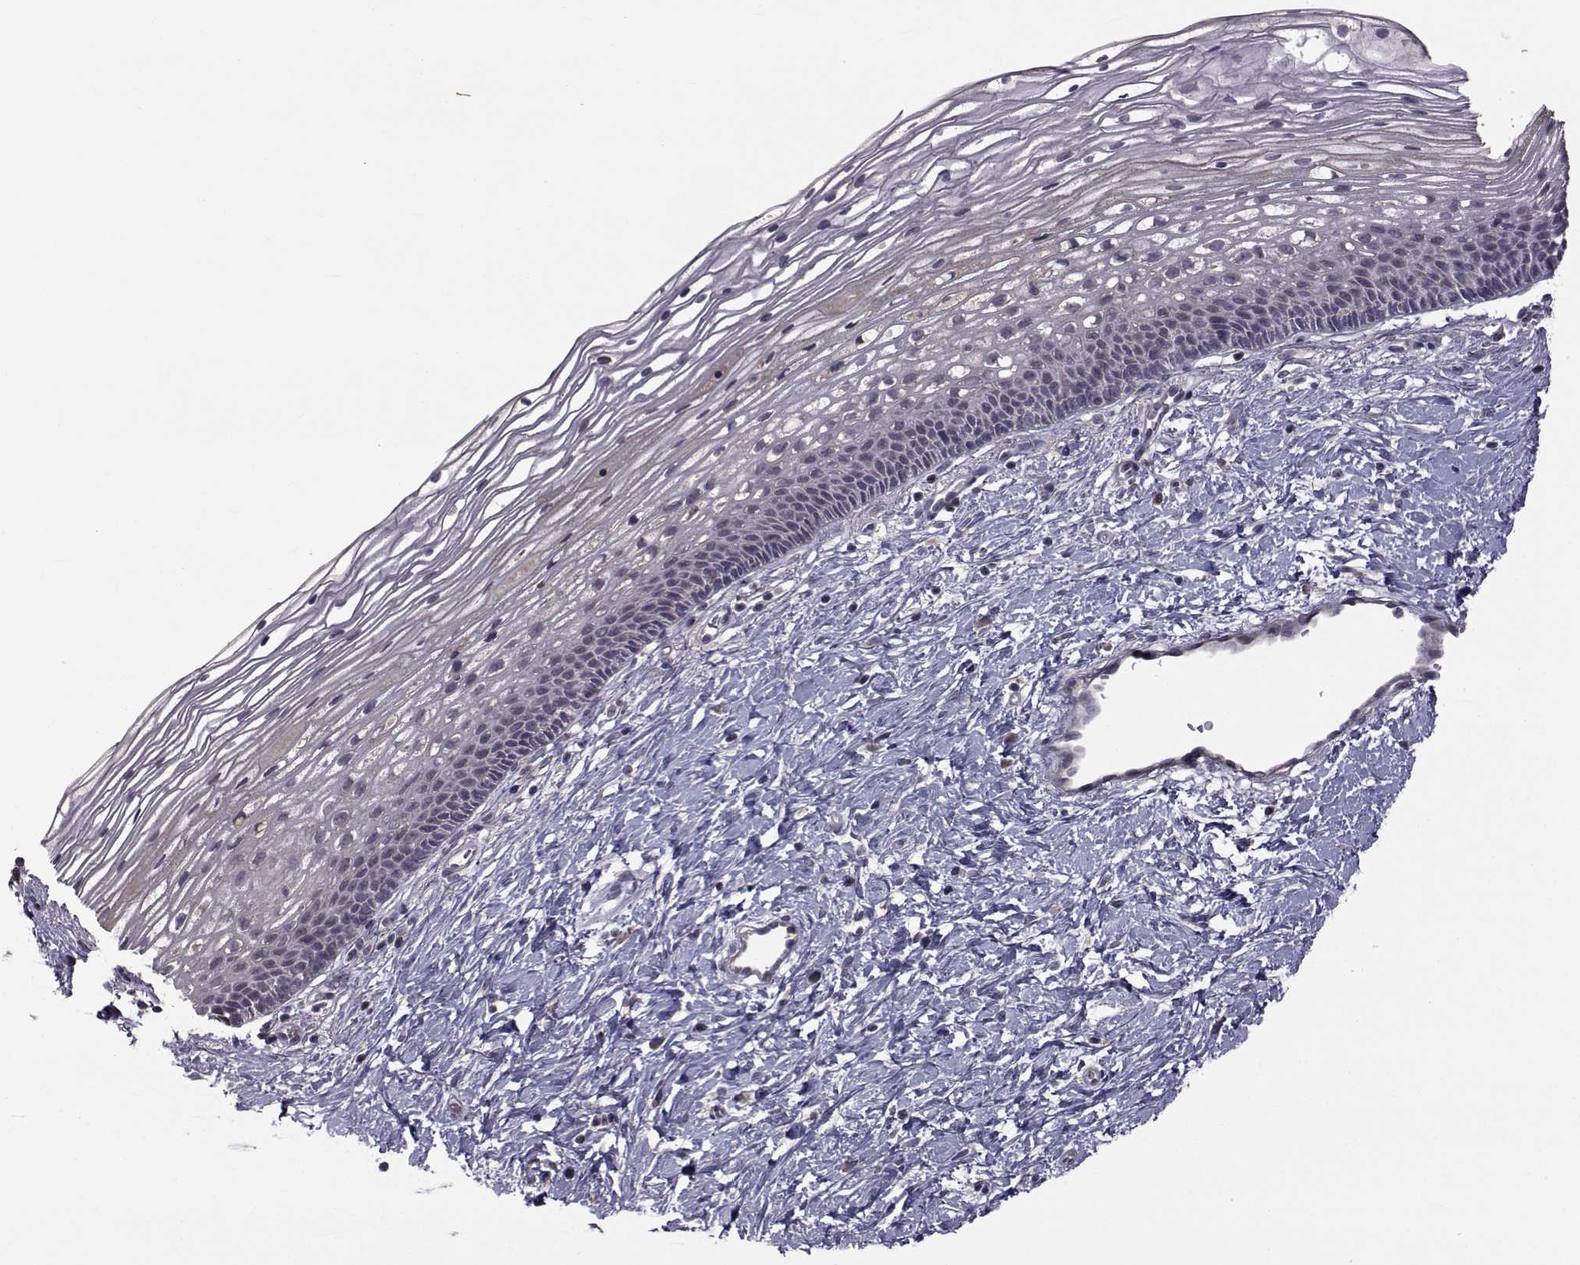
{"staining": {"intensity": "negative", "quantity": "none", "location": "none"}, "tissue": "cervix", "cell_type": "Glandular cells", "image_type": "normal", "snomed": [{"axis": "morphology", "description": "Normal tissue, NOS"}, {"axis": "topography", "description": "Cervix"}], "caption": "Image shows no significant protein positivity in glandular cells of unremarkable cervix. (DAB immunohistochemistry with hematoxylin counter stain).", "gene": "FDXR", "patient": {"sex": "female", "age": 34}}